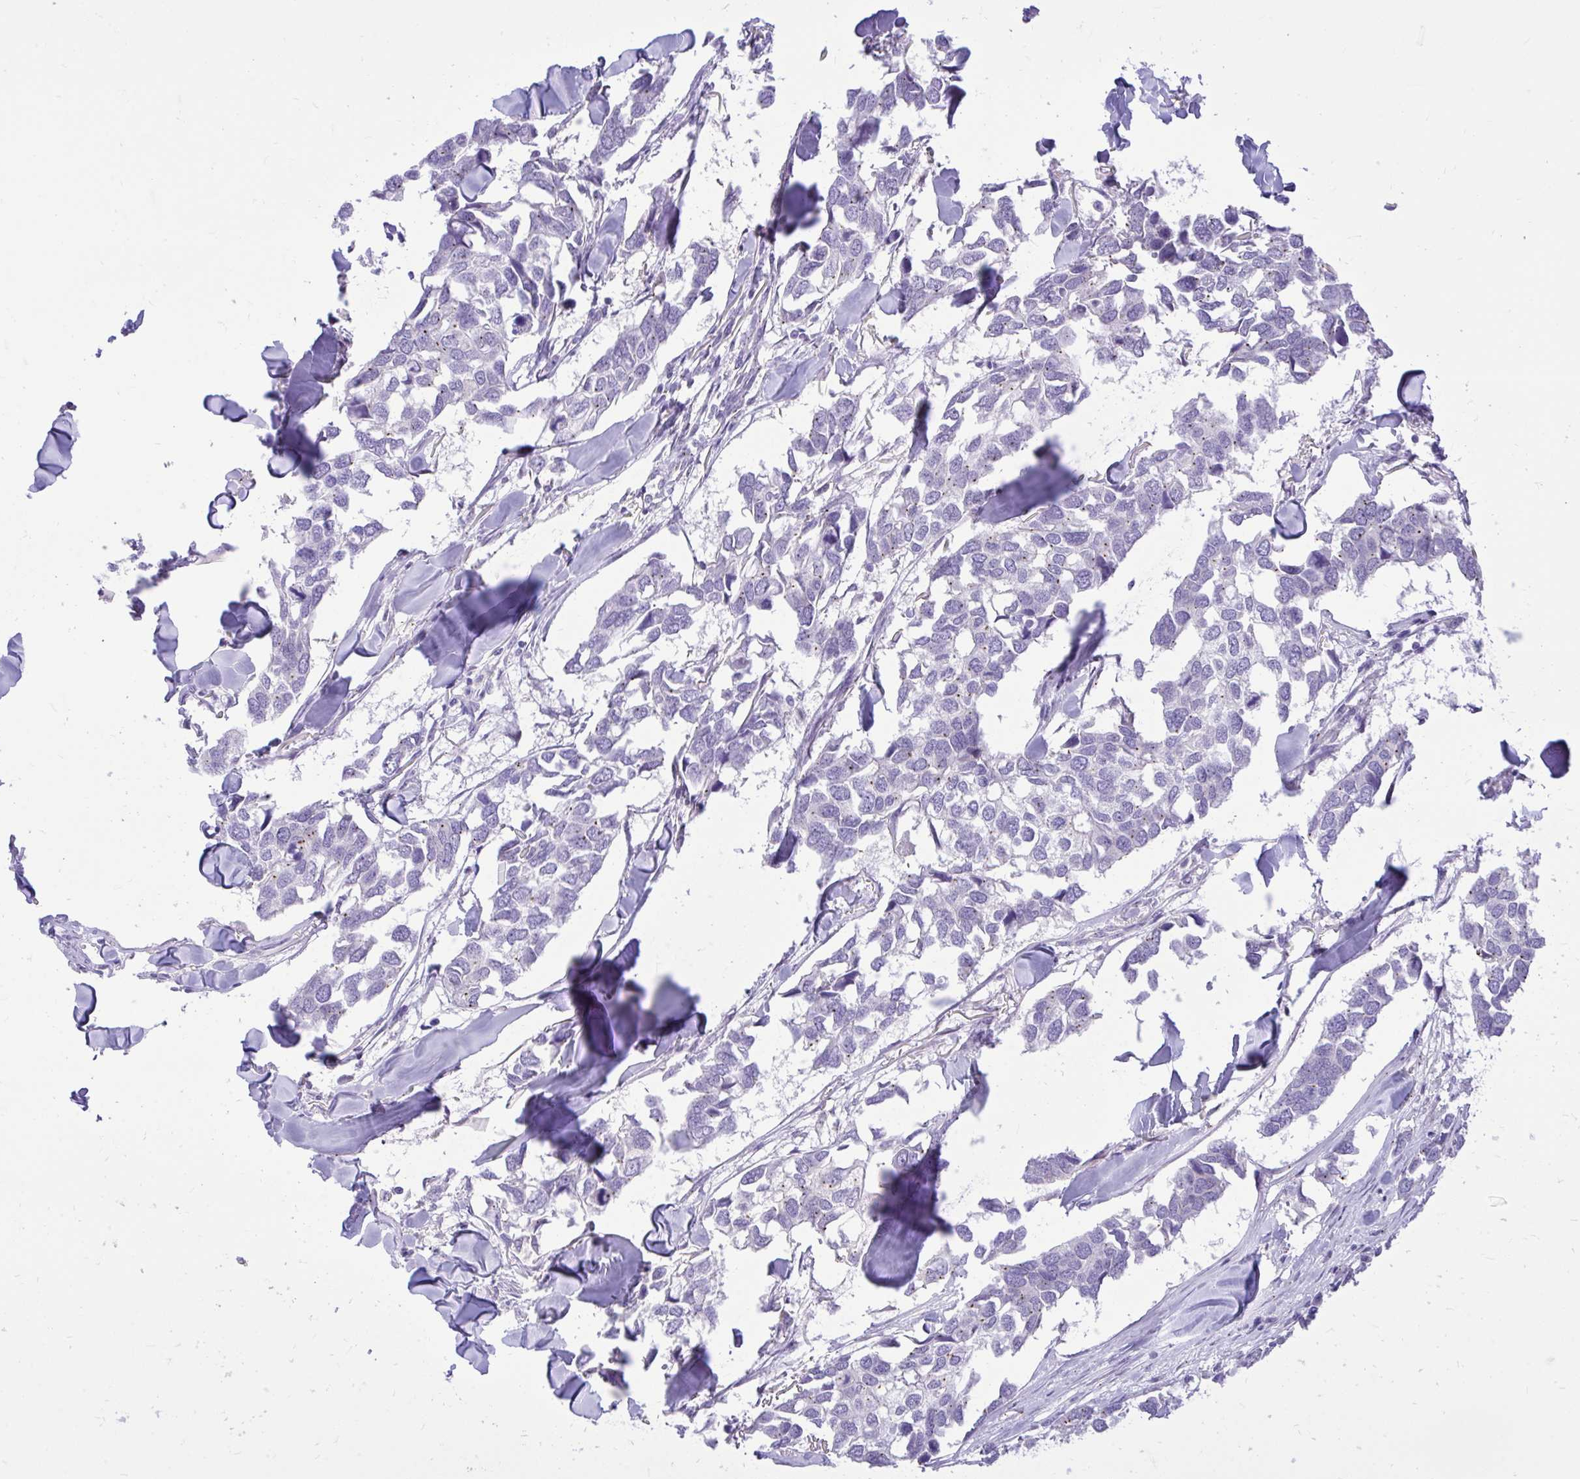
{"staining": {"intensity": "weak", "quantity": "<25%", "location": "cytoplasmic/membranous"}, "tissue": "breast cancer", "cell_type": "Tumor cells", "image_type": "cancer", "snomed": [{"axis": "morphology", "description": "Duct carcinoma"}, {"axis": "topography", "description": "Breast"}], "caption": "Immunohistochemical staining of human breast invasive ductal carcinoma reveals no significant expression in tumor cells. (DAB immunohistochemistry, high magnification).", "gene": "CEACAM18", "patient": {"sex": "female", "age": 83}}